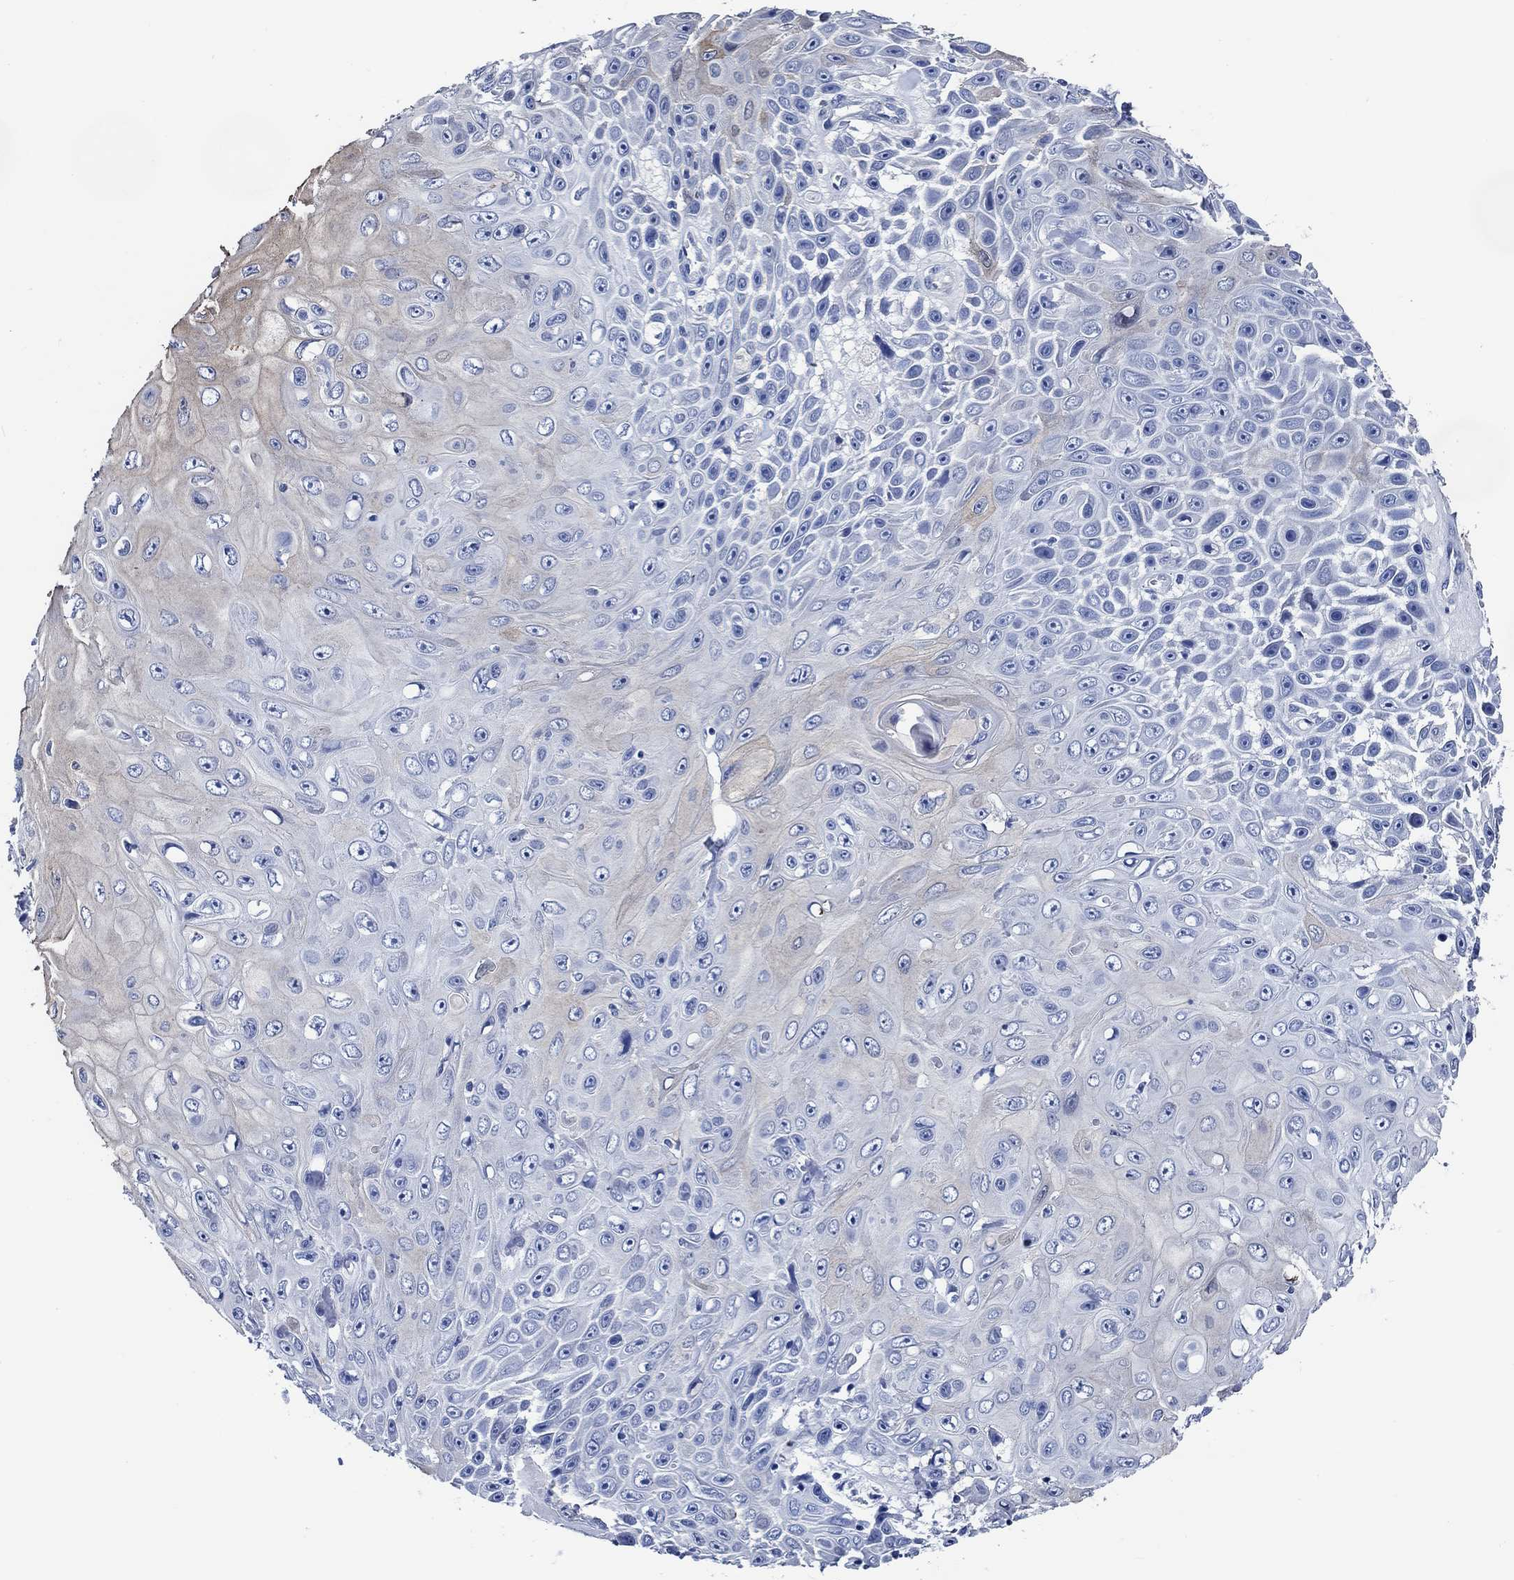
{"staining": {"intensity": "negative", "quantity": "none", "location": "none"}, "tissue": "skin cancer", "cell_type": "Tumor cells", "image_type": "cancer", "snomed": [{"axis": "morphology", "description": "Squamous cell carcinoma, NOS"}, {"axis": "topography", "description": "Skin"}], "caption": "Tumor cells show no significant positivity in squamous cell carcinoma (skin).", "gene": "WDR62", "patient": {"sex": "male", "age": 82}}